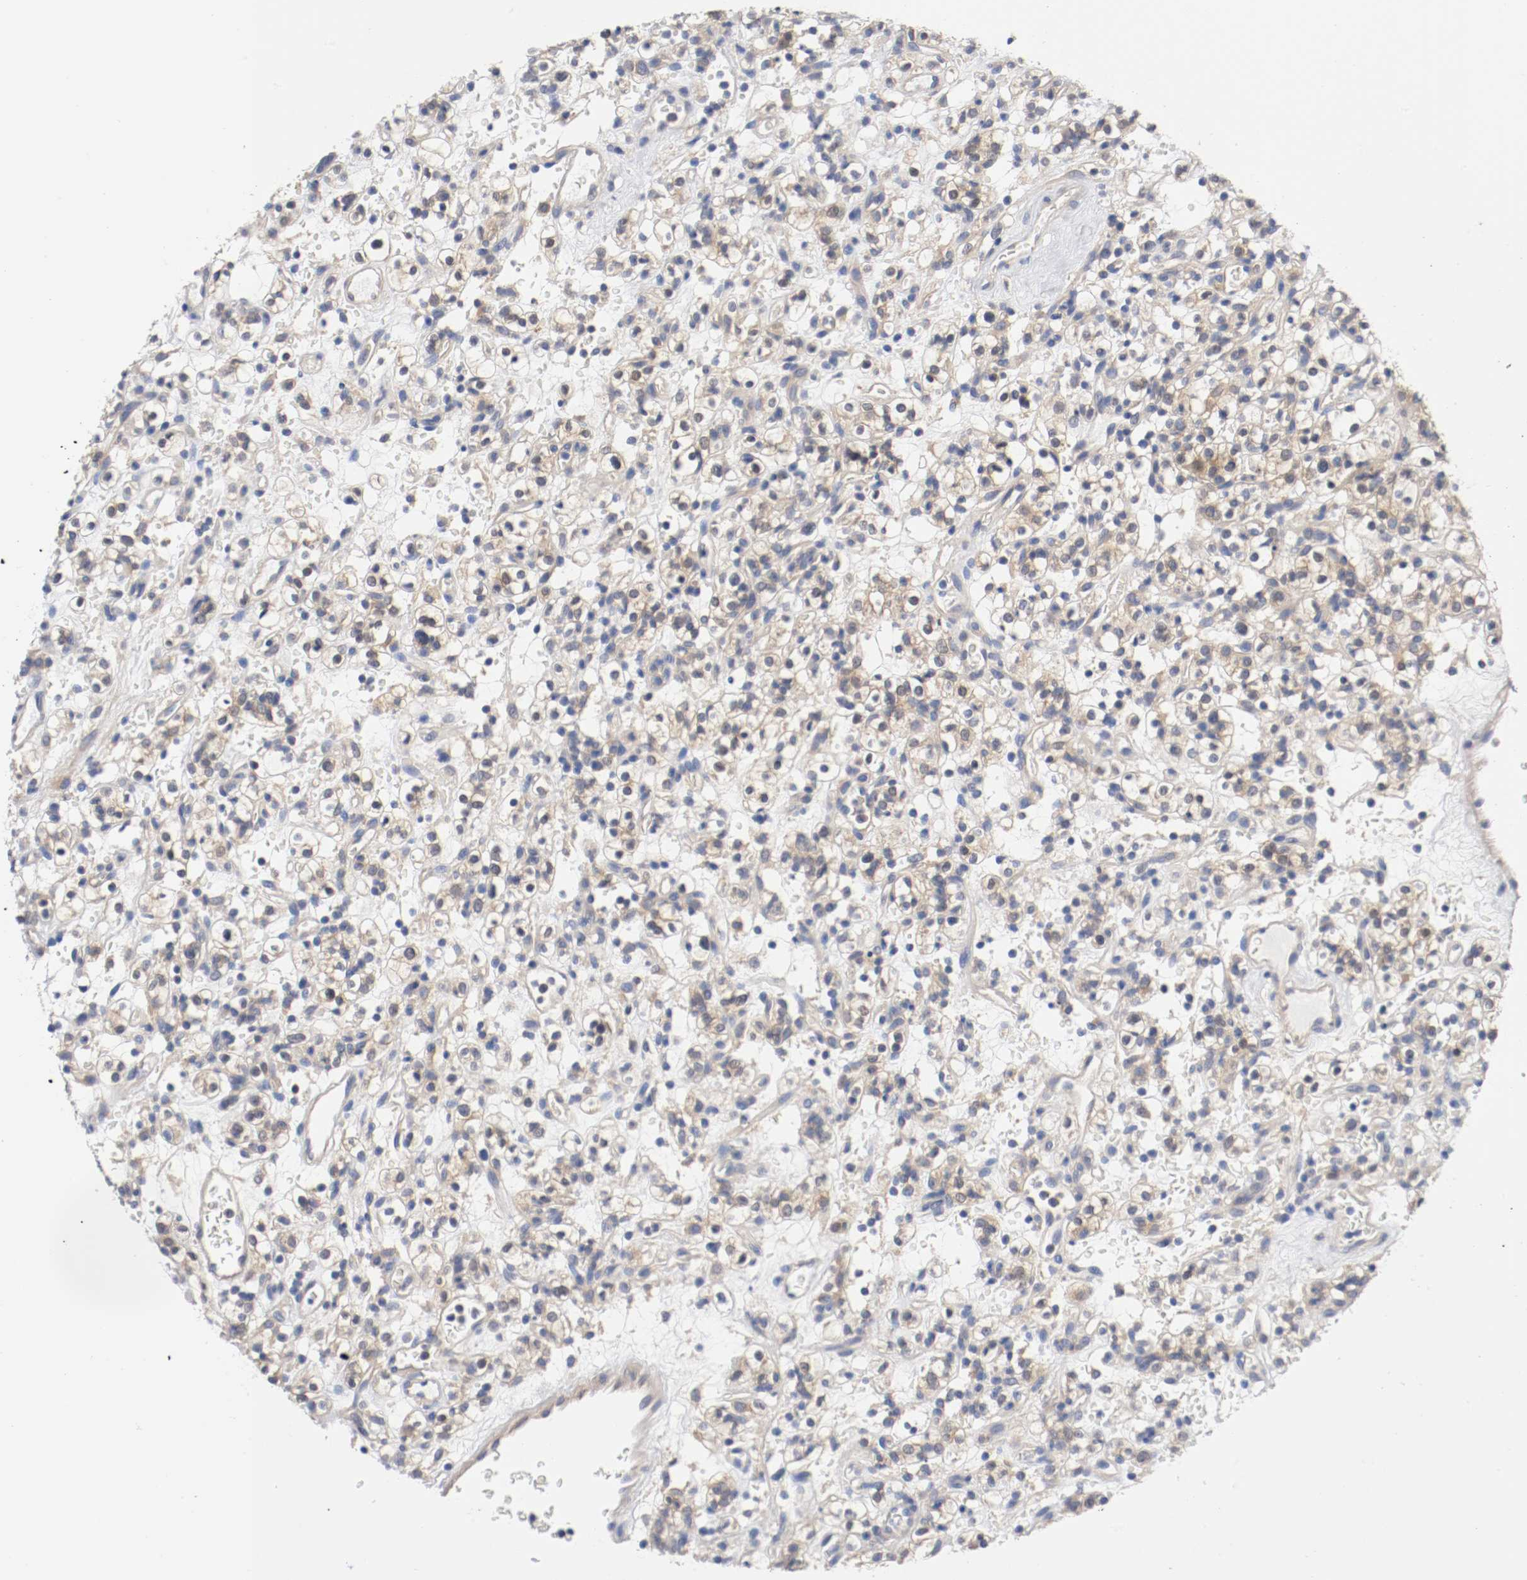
{"staining": {"intensity": "weak", "quantity": "25%-75%", "location": "cytoplasmic/membranous"}, "tissue": "renal cancer", "cell_type": "Tumor cells", "image_type": "cancer", "snomed": [{"axis": "morphology", "description": "Normal tissue, NOS"}, {"axis": "morphology", "description": "Adenocarcinoma, NOS"}, {"axis": "topography", "description": "Kidney"}], "caption": "IHC of renal cancer displays low levels of weak cytoplasmic/membranous expression in approximately 25%-75% of tumor cells. The protein of interest is shown in brown color, while the nuclei are stained blue.", "gene": "HGS", "patient": {"sex": "female", "age": 72}}